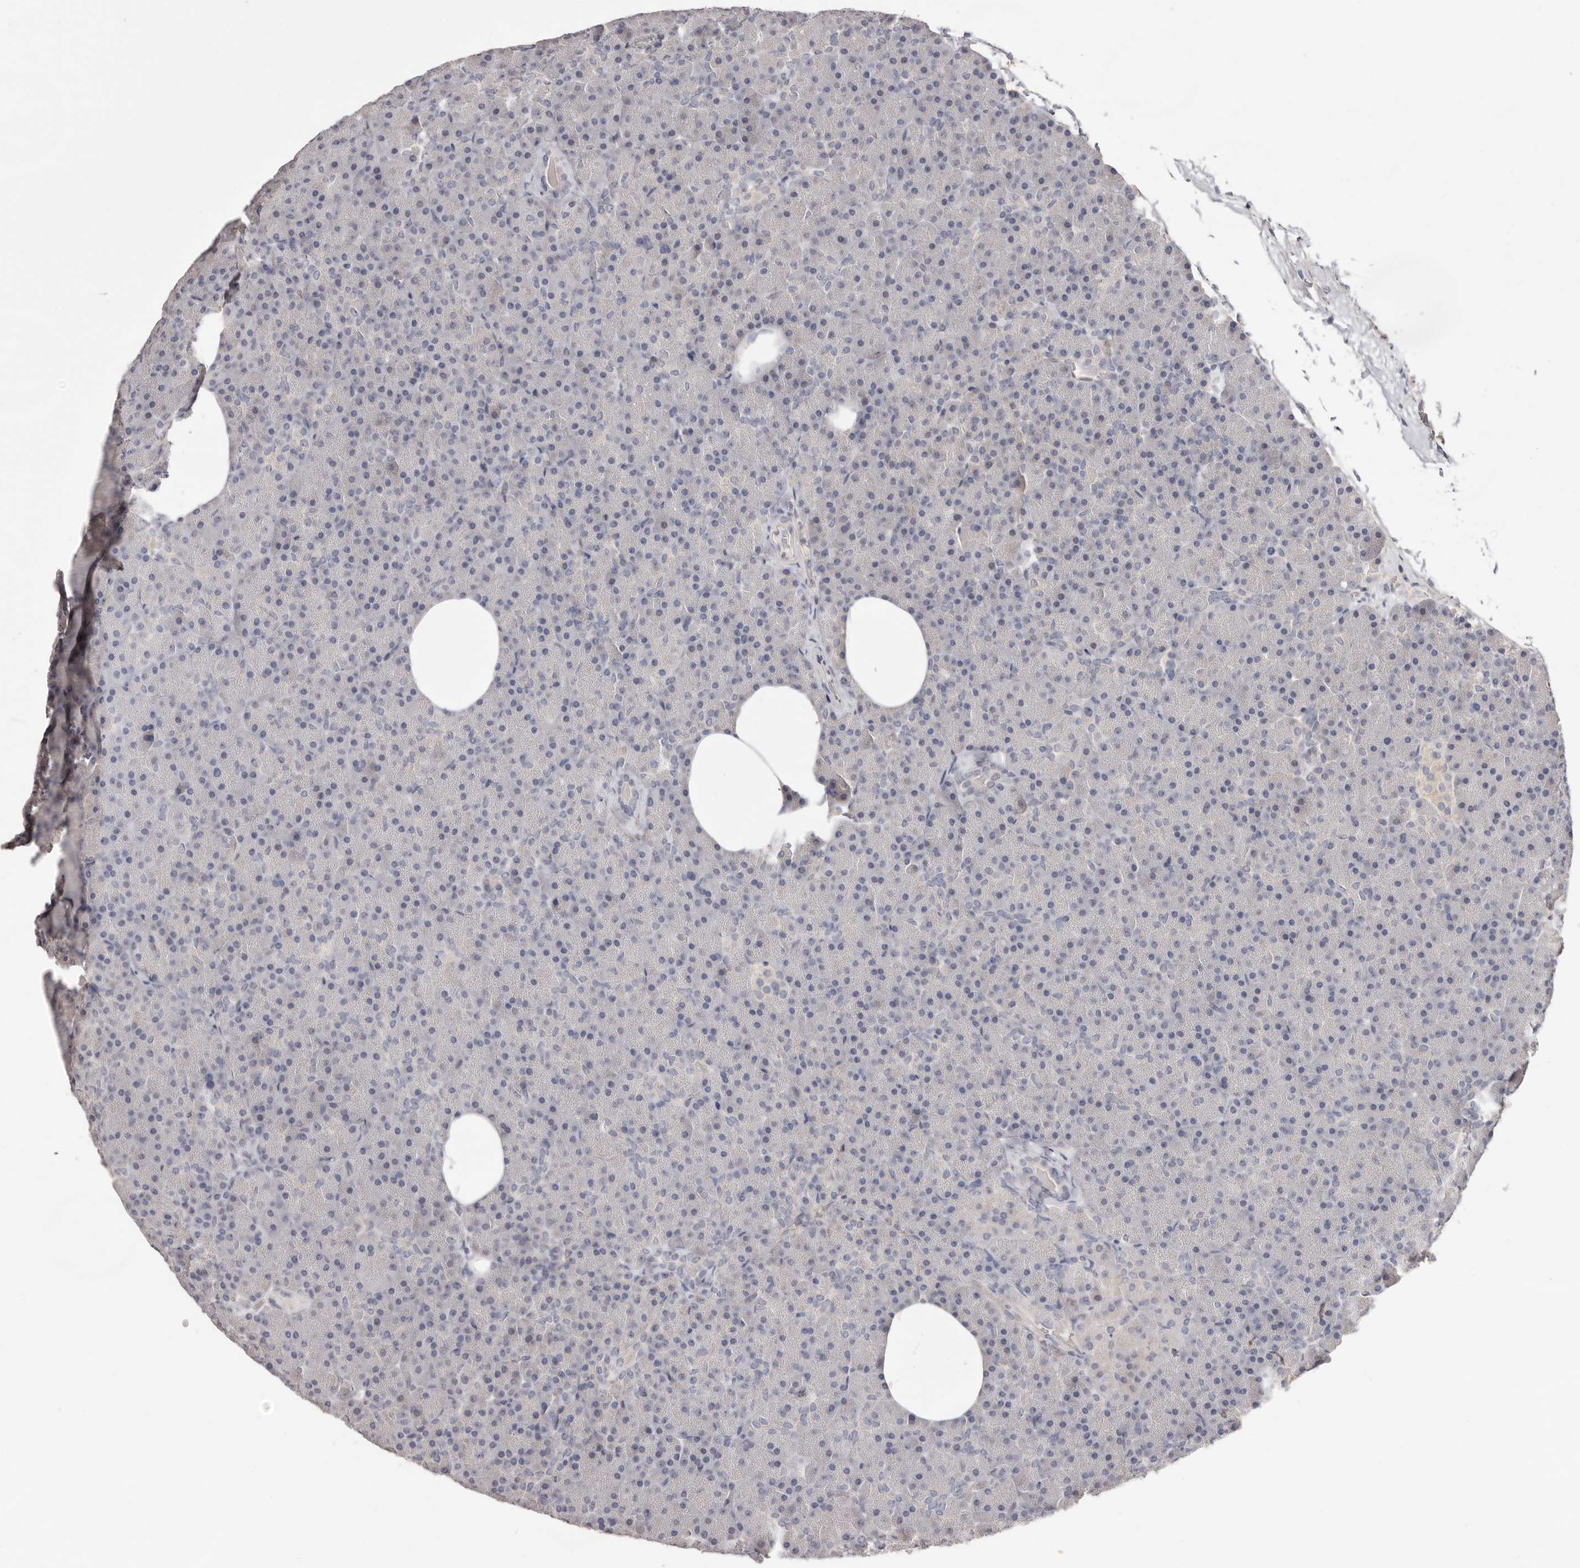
{"staining": {"intensity": "weak", "quantity": "<25%", "location": "cytoplasmic/membranous"}, "tissue": "pancreas", "cell_type": "Exocrine glandular cells", "image_type": "normal", "snomed": [{"axis": "morphology", "description": "Normal tissue, NOS"}, {"axis": "morphology", "description": "Carcinoid, malignant, NOS"}, {"axis": "topography", "description": "Pancreas"}], "caption": "Immunohistochemistry of normal pancreas shows no positivity in exocrine glandular cells.", "gene": "MMACHC", "patient": {"sex": "female", "age": 35}}